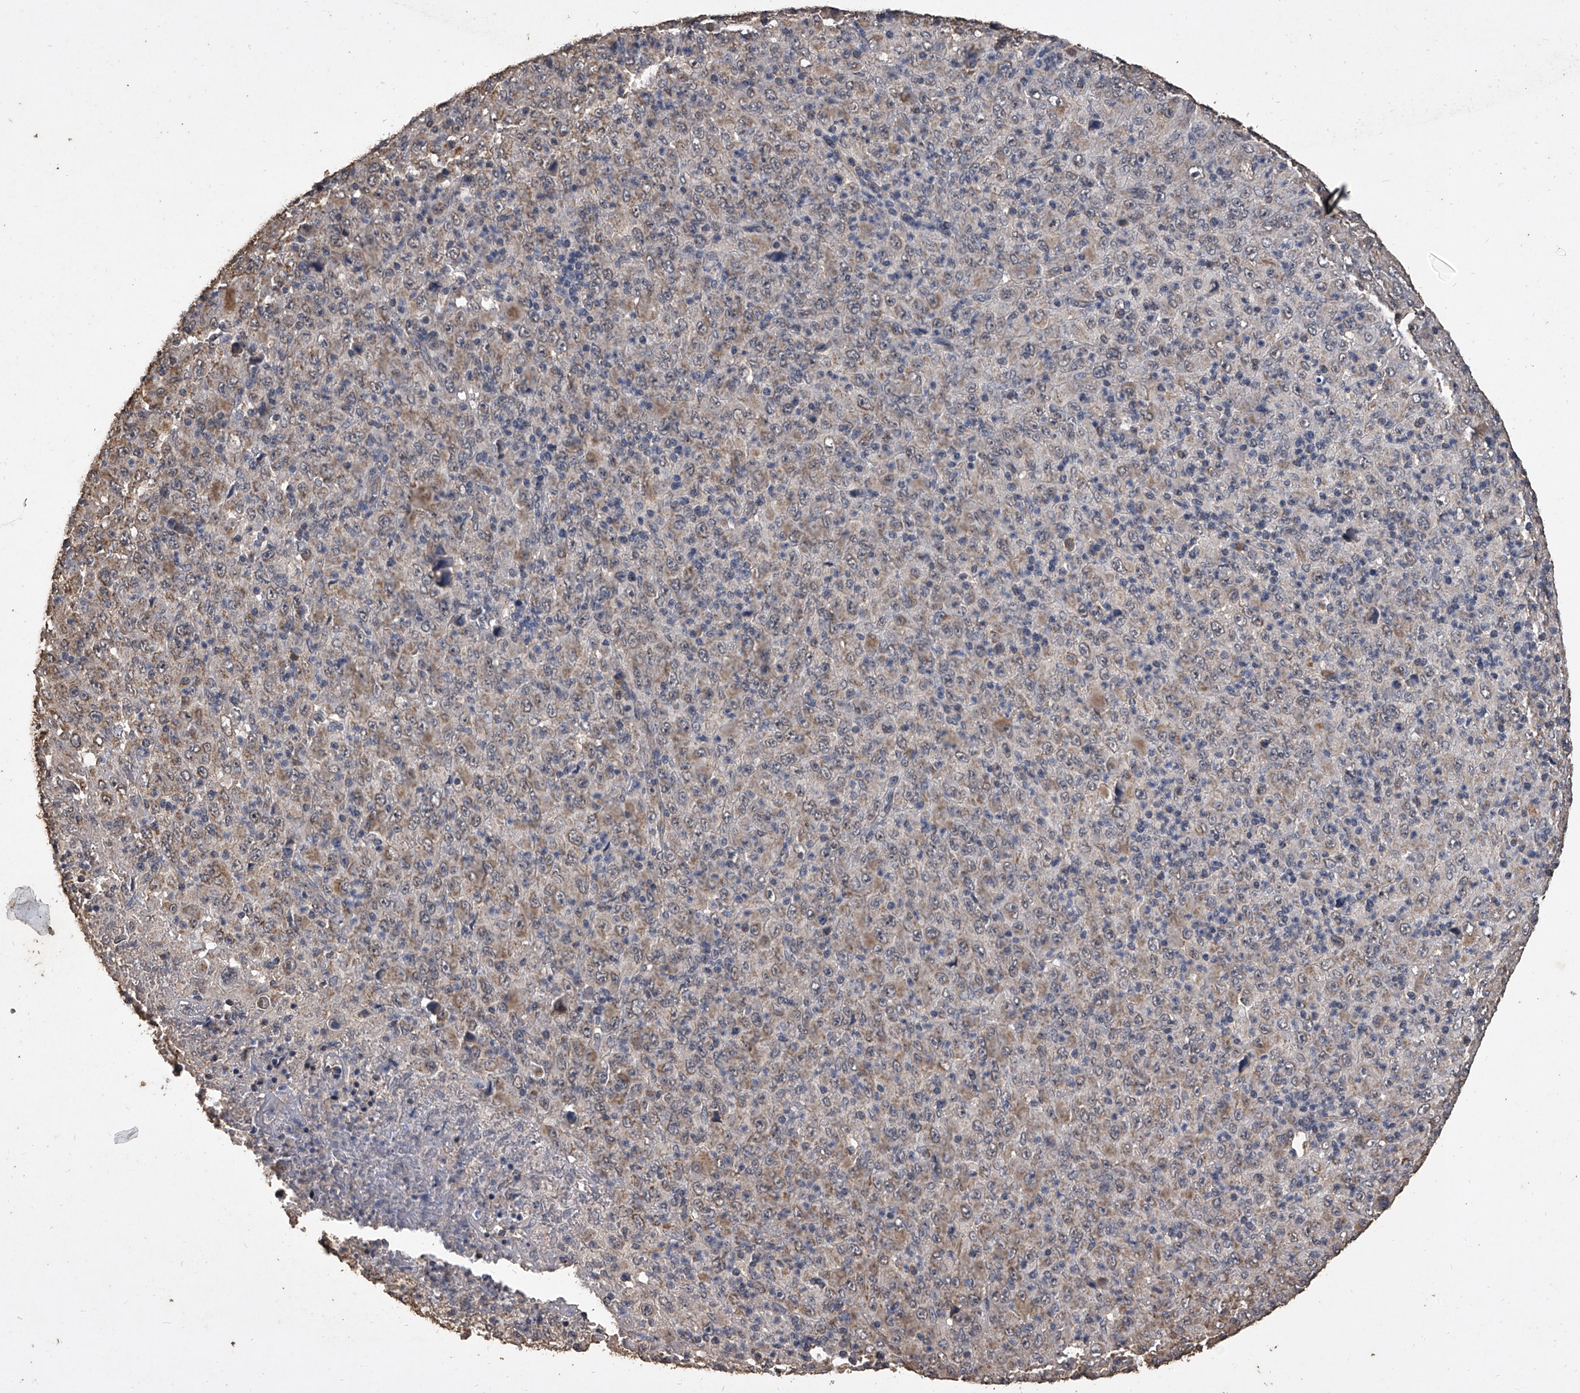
{"staining": {"intensity": "moderate", "quantity": "25%-75%", "location": "cytoplasmic/membranous,nuclear"}, "tissue": "melanoma", "cell_type": "Tumor cells", "image_type": "cancer", "snomed": [{"axis": "morphology", "description": "Malignant melanoma, Metastatic site"}, {"axis": "topography", "description": "Skin"}], "caption": "Tumor cells exhibit moderate cytoplasmic/membranous and nuclear staining in about 25%-75% of cells in melanoma.", "gene": "MRPL28", "patient": {"sex": "female", "age": 56}}